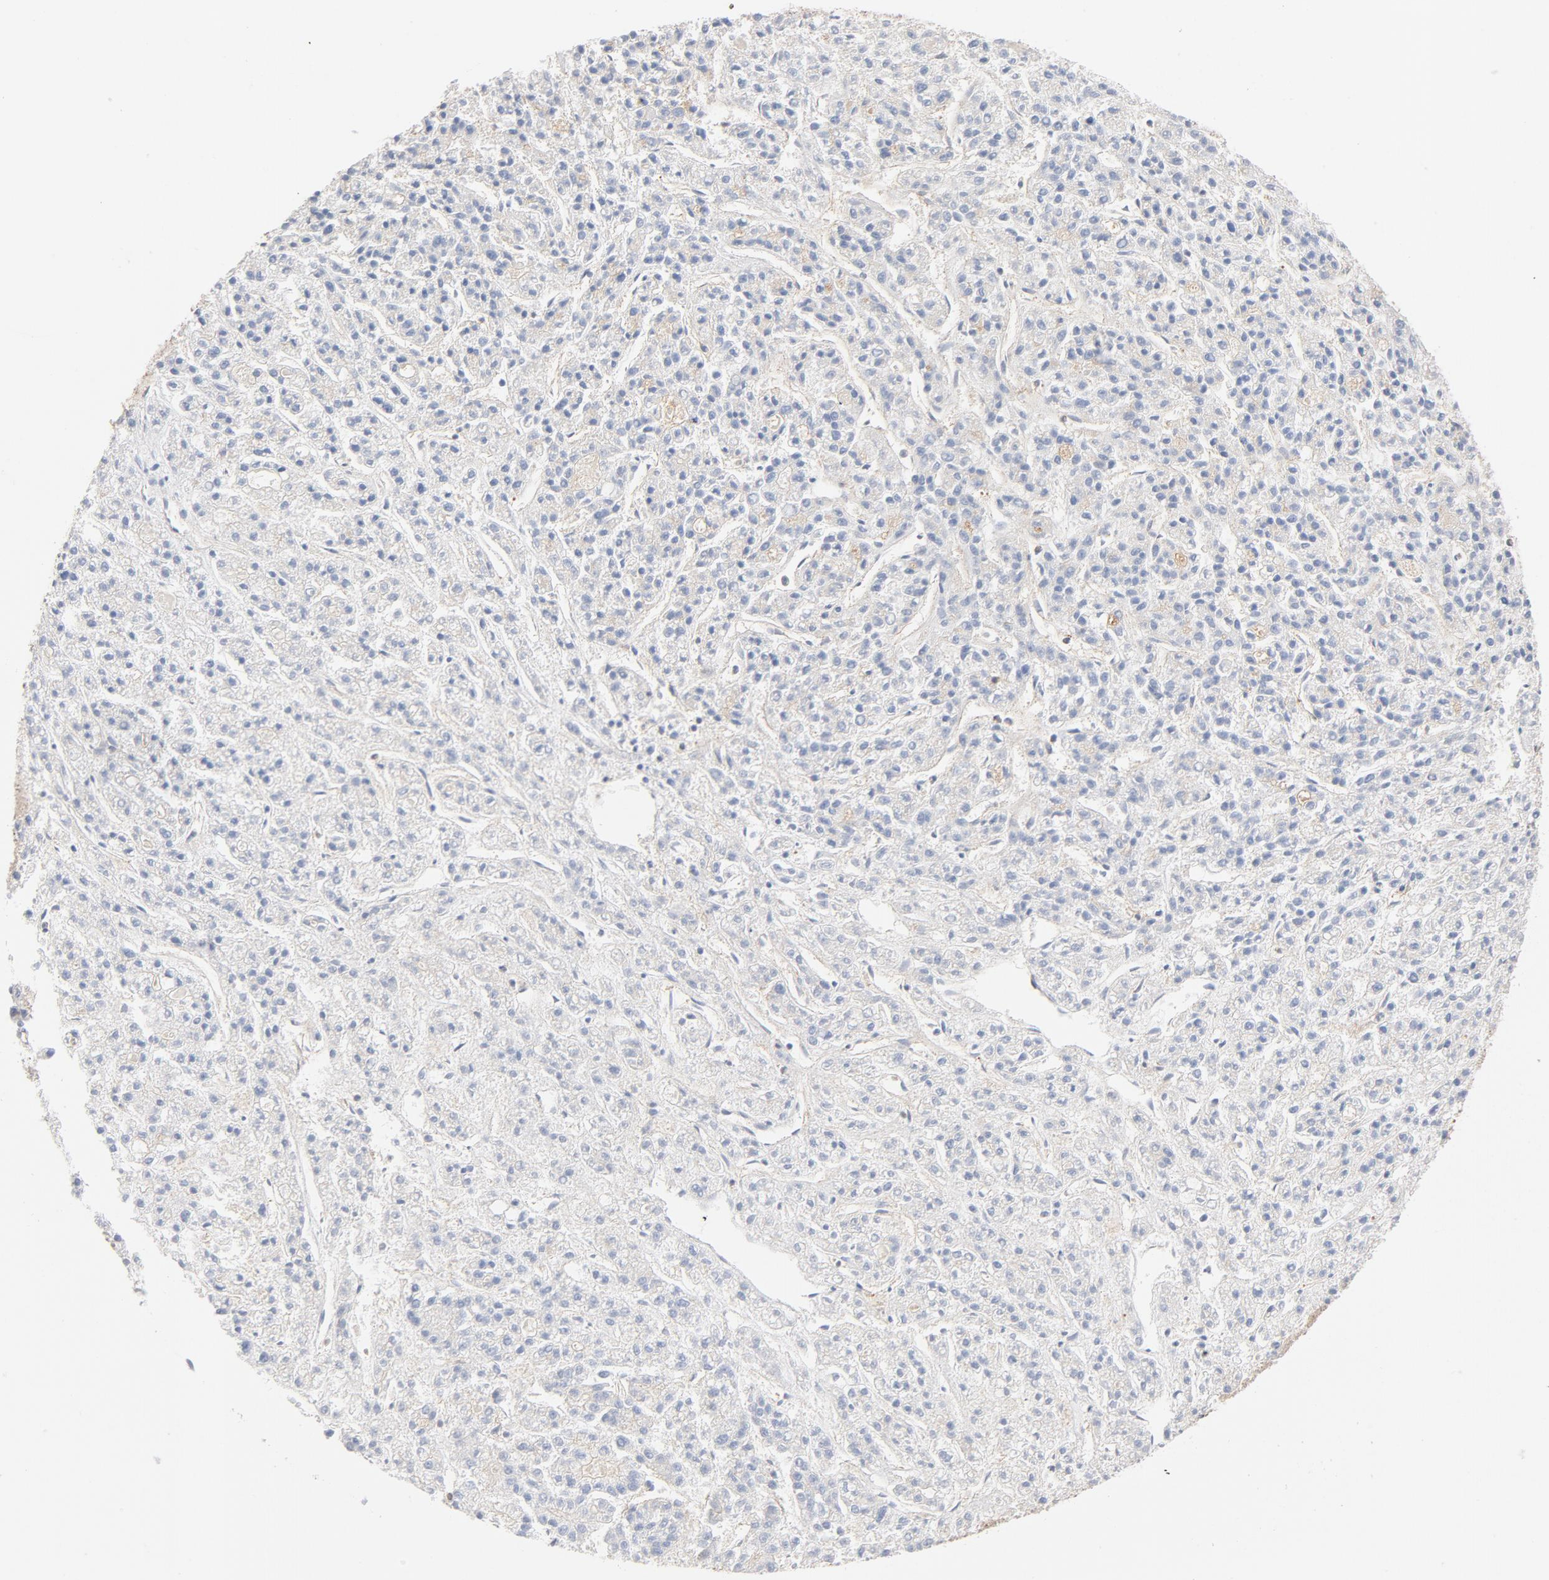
{"staining": {"intensity": "negative", "quantity": "none", "location": "none"}, "tissue": "liver cancer", "cell_type": "Tumor cells", "image_type": "cancer", "snomed": [{"axis": "morphology", "description": "Carcinoma, Hepatocellular, NOS"}, {"axis": "topography", "description": "Liver"}], "caption": "Hepatocellular carcinoma (liver) stained for a protein using immunohistochemistry displays no expression tumor cells.", "gene": "SRC", "patient": {"sex": "male", "age": 70}}